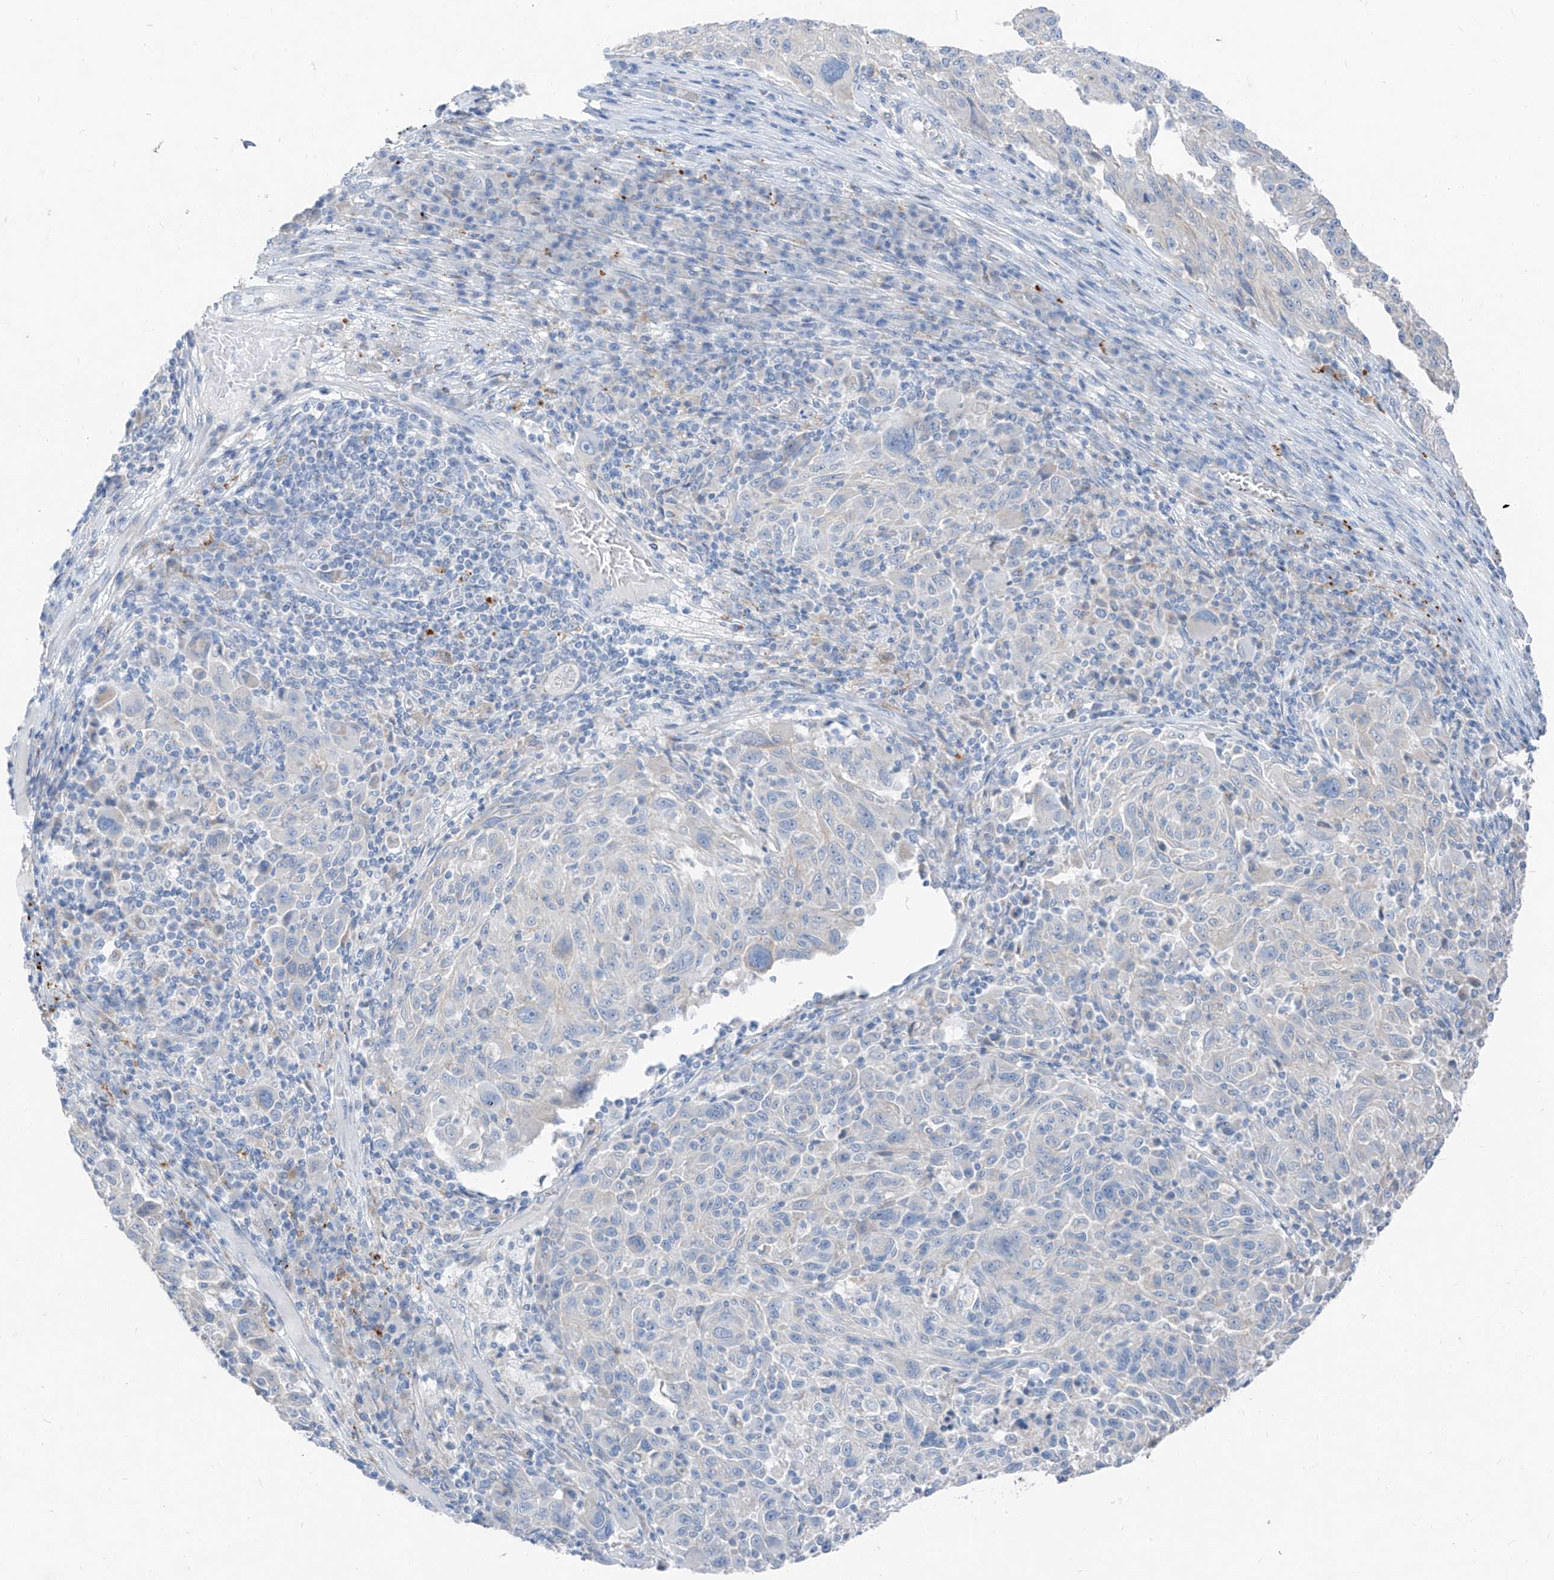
{"staining": {"intensity": "negative", "quantity": "none", "location": "none"}, "tissue": "melanoma", "cell_type": "Tumor cells", "image_type": "cancer", "snomed": [{"axis": "morphology", "description": "Malignant melanoma, NOS"}, {"axis": "topography", "description": "Skin"}], "caption": "Photomicrograph shows no protein expression in tumor cells of malignant melanoma tissue.", "gene": "GPR137C", "patient": {"sex": "male", "age": 53}}